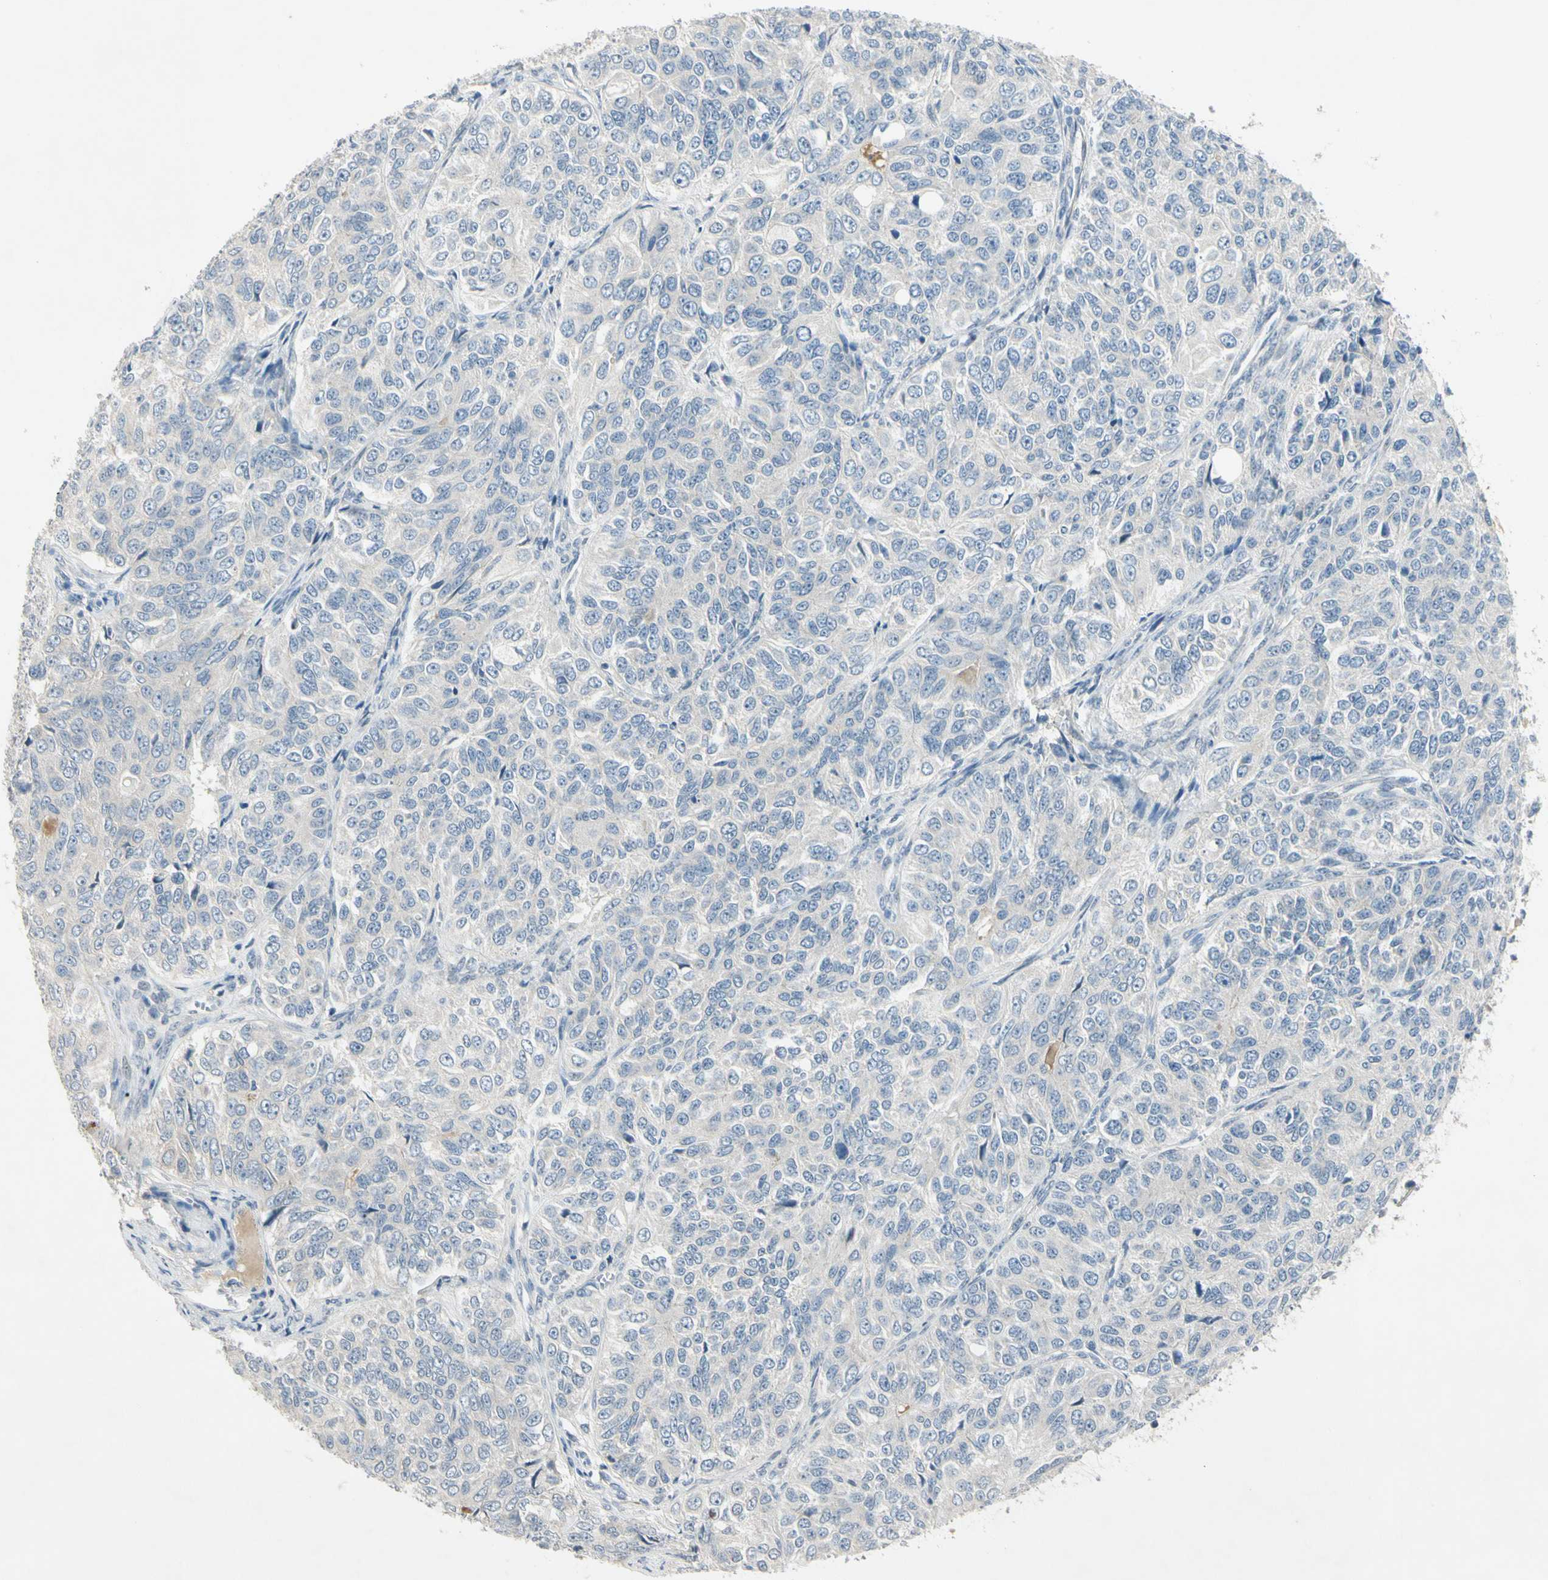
{"staining": {"intensity": "negative", "quantity": "none", "location": "none"}, "tissue": "ovarian cancer", "cell_type": "Tumor cells", "image_type": "cancer", "snomed": [{"axis": "morphology", "description": "Carcinoma, endometroid"}, {"axis": "topography", "description": "Ovary"}], "caption": "Histopathology image shows no significant protein expression in tumor cells of ovarian cancer.", "gene": "PRSS21", "patient": {"sex": "female", "age": 51}}